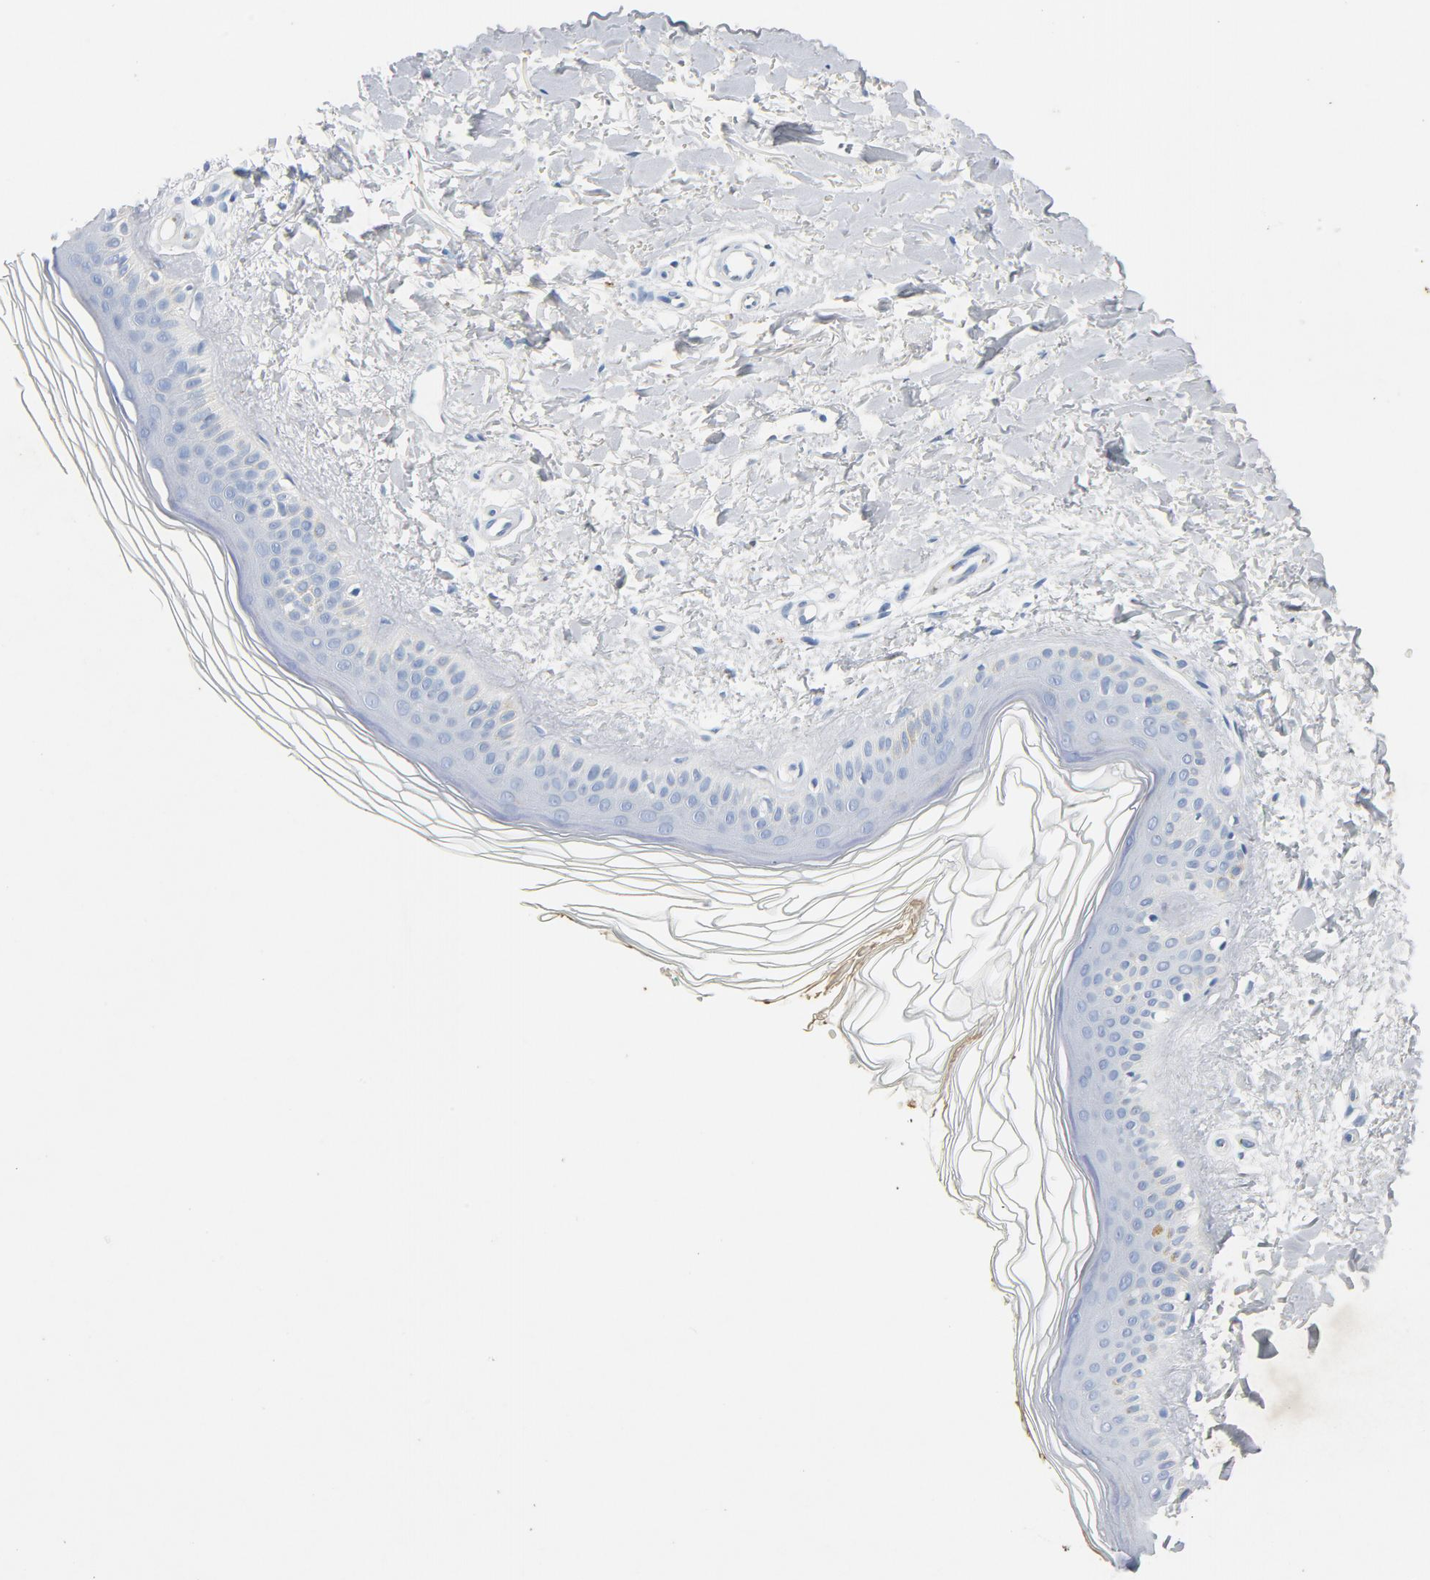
{"staining": {"intensity": "negative", "quantity": "none", "location": "none"}, "tissue": "skin", "cell_type": "Fibroblasts", "image_type": "normal", "snomed": [{"axis": "morphology", "description": "Normal tissue, NOS"}, {"axis": "topography", "description": "Skin"}], "caption": "This is an immunohistochemistry photomicrograph of benign skin. There is no expression in fibroblasts.", "gene": "PTPRB", "patient": {"sex": "female", "age": 19}}